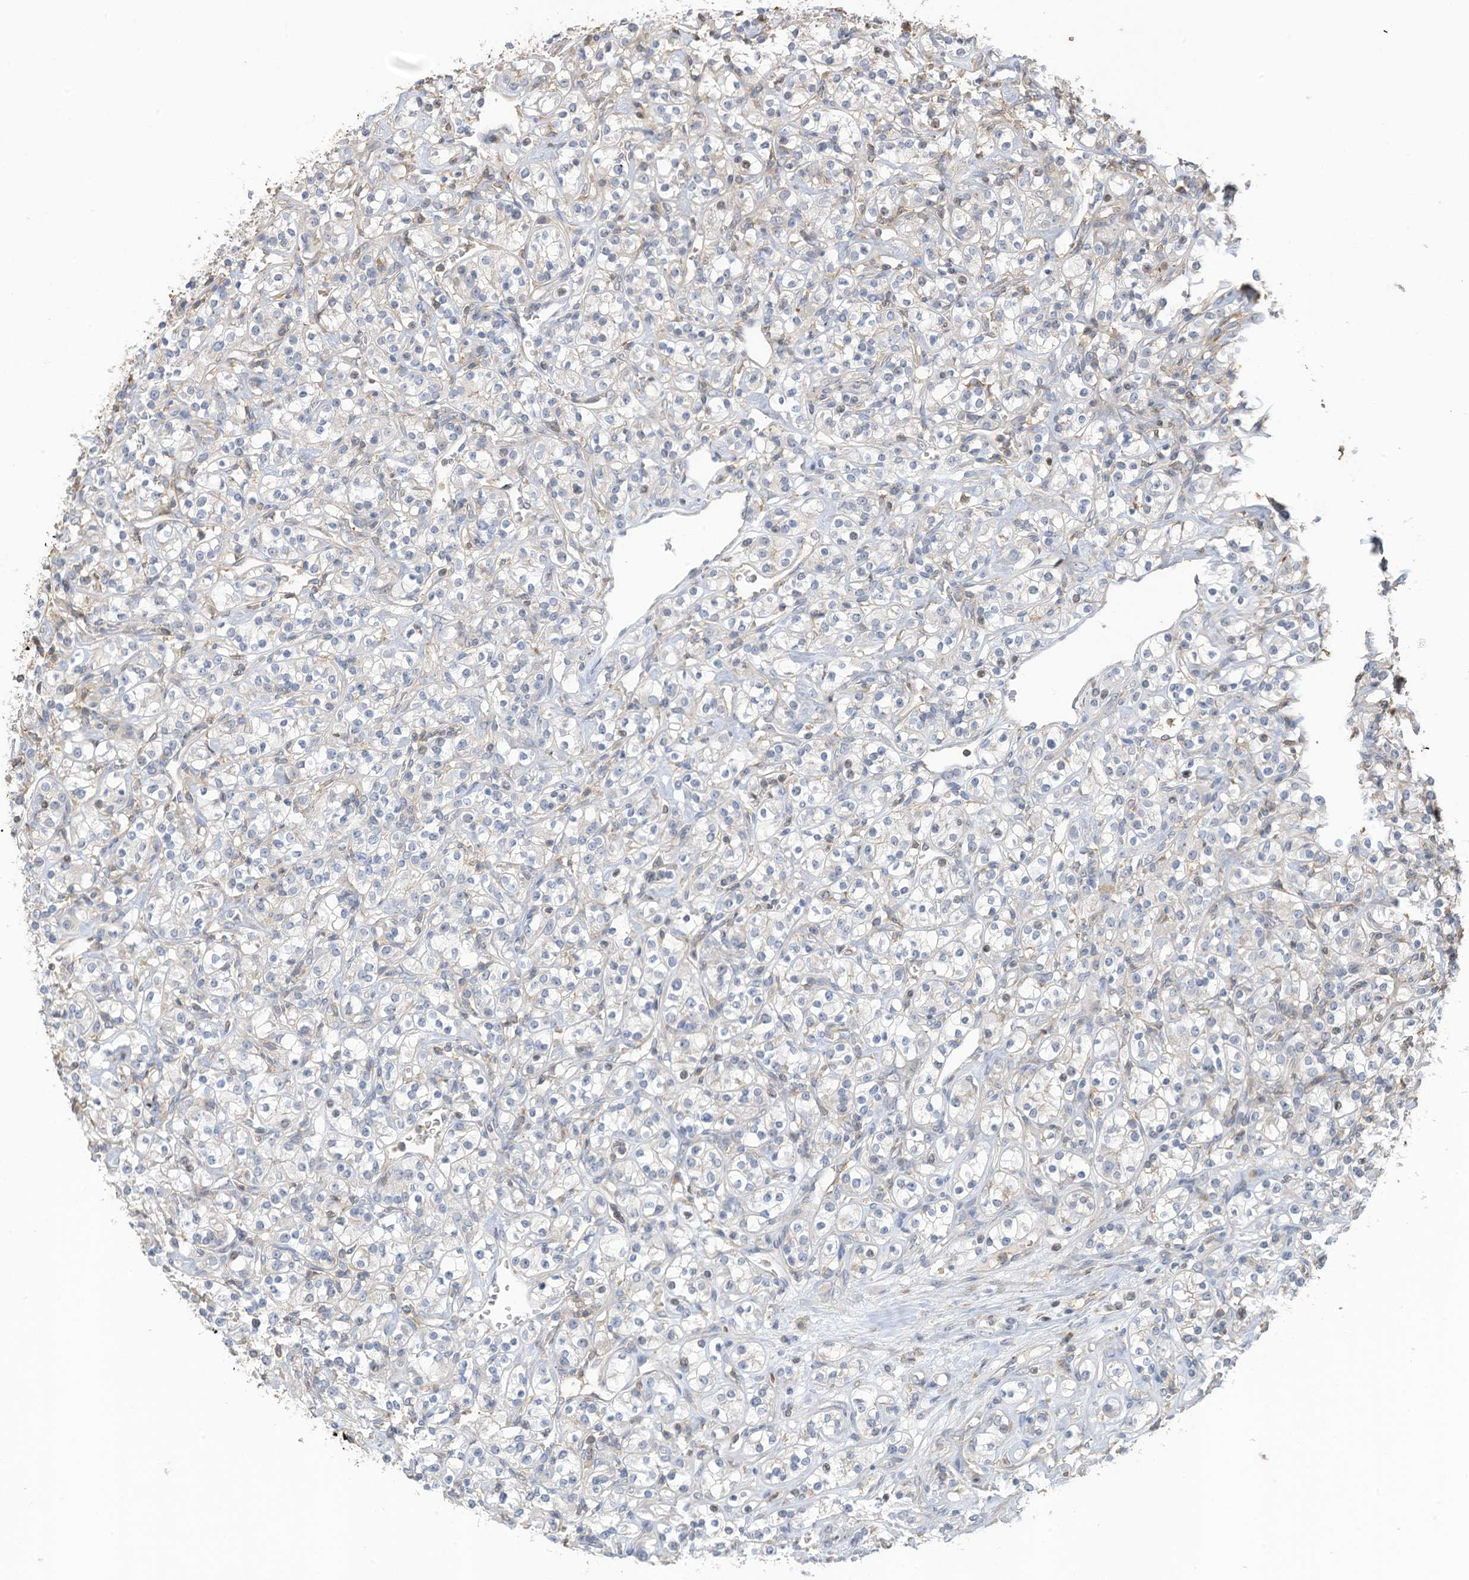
{"staining": {"intensity": "negative", "quantity": "none", "location": "none"}, "tissue": "renal cancer", "cell_type": "Tumor cells", "image_type": "cancer", "snomed": [{"axis": "morphology", "description": "Adenocarcinoma, NOS"}, {"axis": "topography", "description": "Kidney"}], "caption": "IHC of adenocarcinoma (renal) exhibits no positivity in tumor cells.", "gene": "SLFN14", "patient": {"sex": "male", "age": 77}}